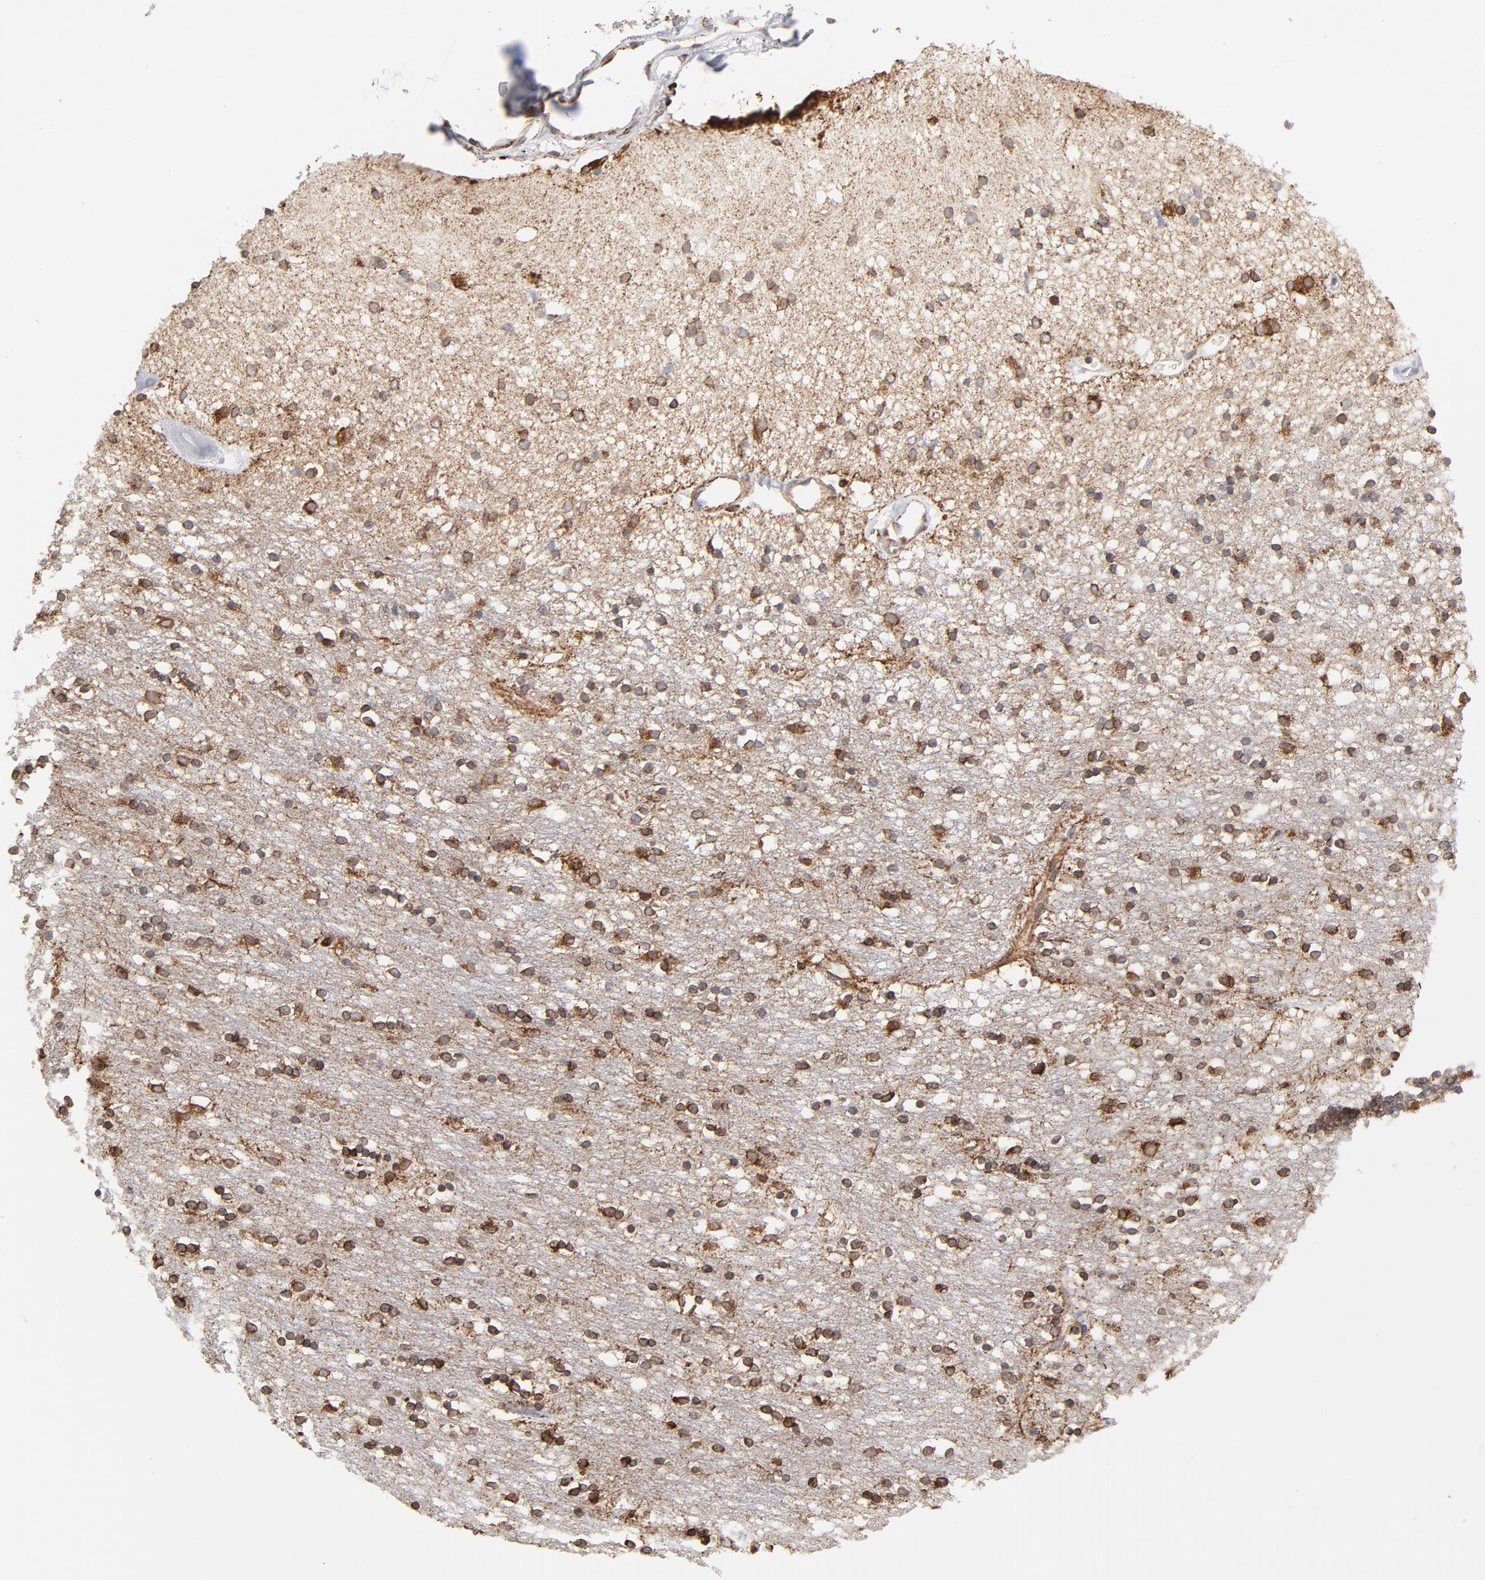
{"staining": {"intensity": "strong", "quantity": ">75%", "location": "cytoplasmic/membranous"}, "tissue": "caudate", "cell_type": "Glial cells", "image_type": "normal", "snomed": [{"axis": "morphology", "description": "Normal tissue, NOS"}, {"axis": "topography", "description": "Lateral ventricle wall"}], "caption": "A high-resolution histopathology image shows immunohistochemistry (IHC) staining of normal caudate, which shows strong cytoplasmic/membranous expression in about >75% of glial cells.", "gene": "CANX", "patient": {"sex": "female", "age": 54}}